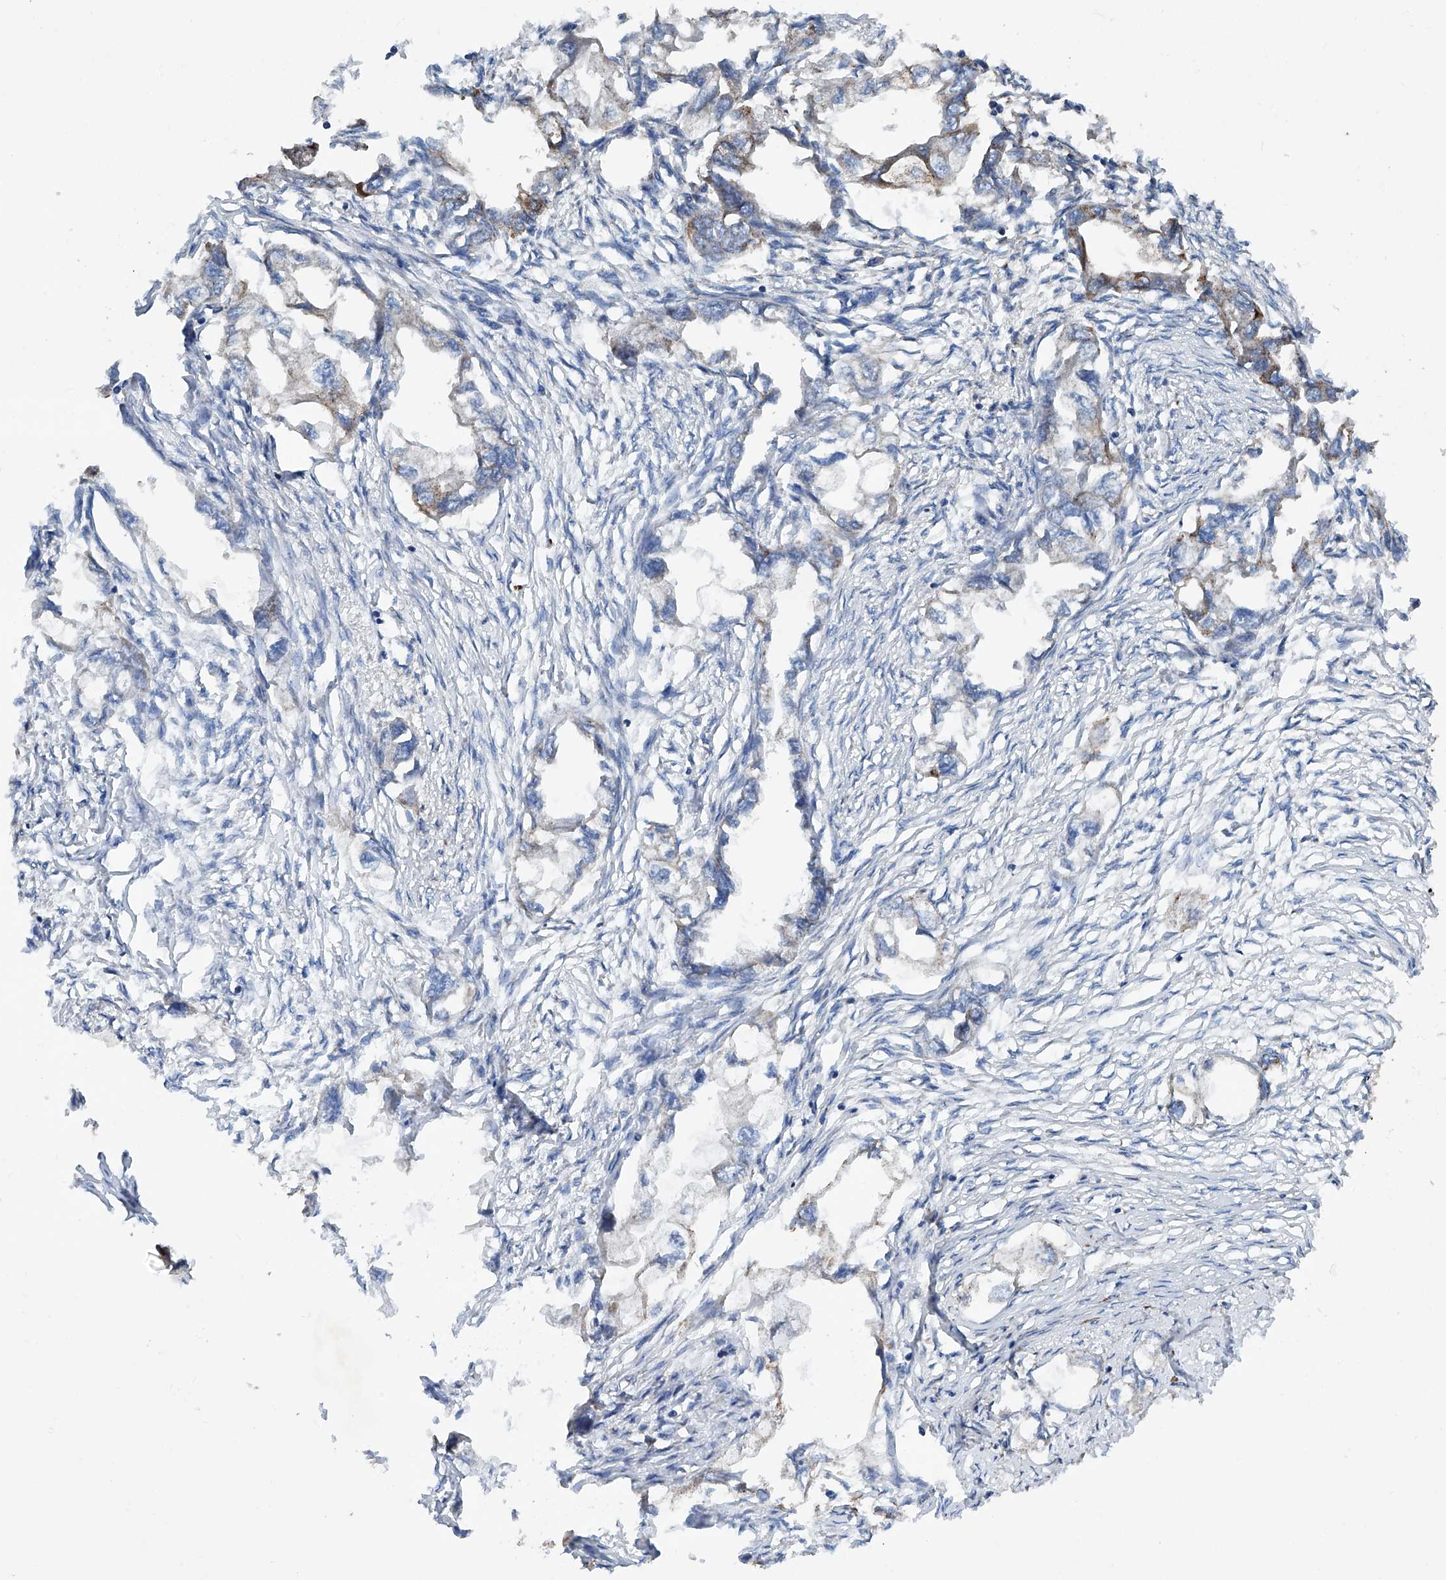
{"staining": {"intensity": "moderate", "quantity": "<25%", "location": "cytoplasmic/membranous"}, "tissue": "endometrial cancer", "cell_type": "Tumor cells", "image_type": "cancer", "snomed": [{"axis": "morphology", "description": "Adenocarcinoma, NOS"}, {"axis": "morphology", "description": "Adenocarcinoma, metastatic, NOS"}, {"axis": "topography", "description": "Adipose tissue"}, {"axis": "topography", "description": "Endometrium"}], "caption": "The photomicrograph shows a brown stain indicating the presence of a protein in the cytoplasmic/membranous of tumor cells in metastatic adenocarcinoma (endometrial). (DAB = brown stain, brightfield microscopy at high magnification).", "gene": "ASCC3", "patient": {"sex": "female", "age": 67}}